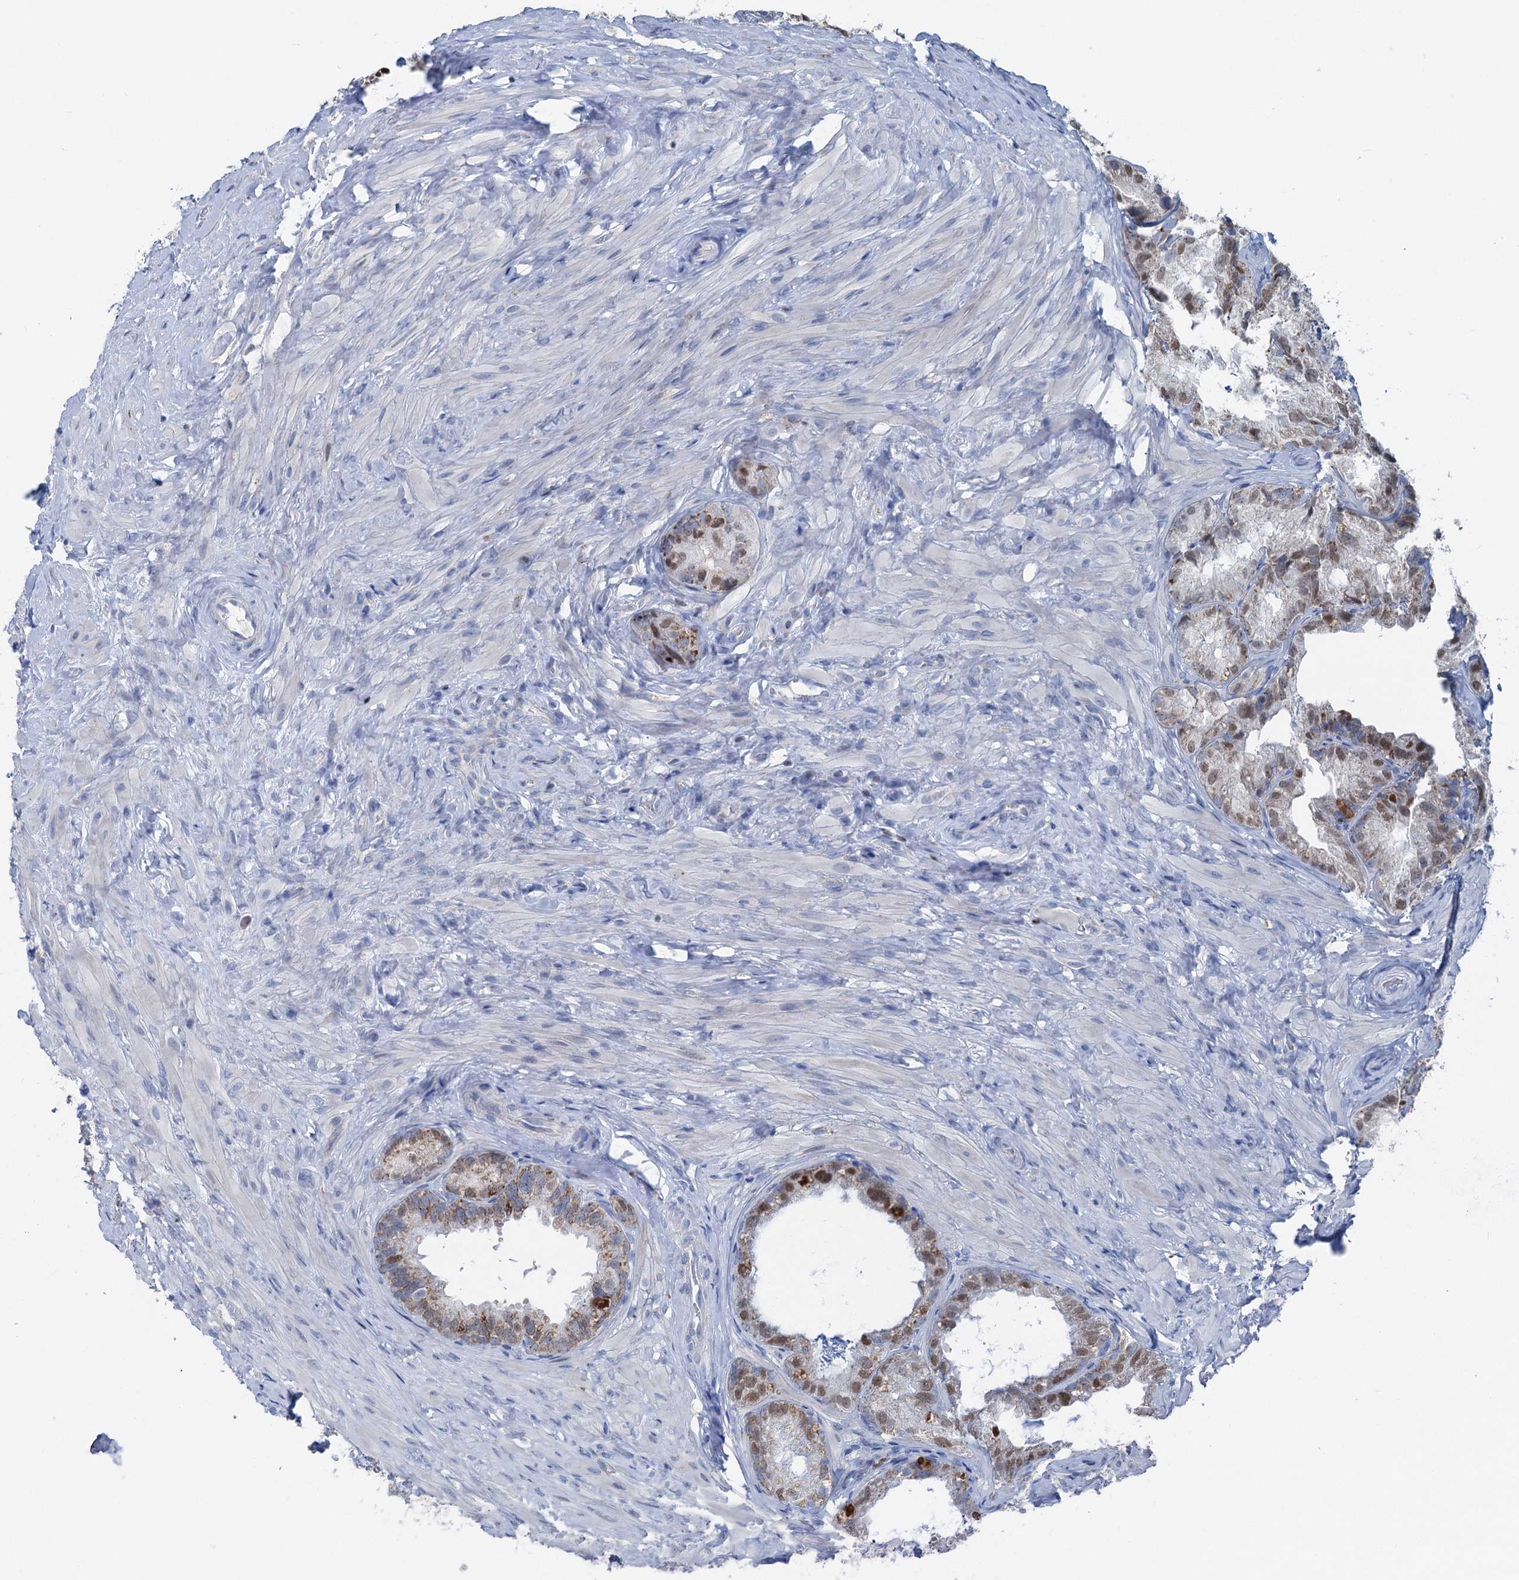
{"staining": {"intensity": "moderate", "quantity": "25%-75%", "location": "nuclear"}, "tissue": "seminal vesicle", "cell_type": "Glandular cells", "image_type": "normal", "snomed": [{"axis": "morphology", "description": "Normal tissue, NOS"}, {"axis": "topography", "description": "Seminal veicle"}], "caption": "Moderate nuclear expression is present in about 25%-75% of glandular cells in unremarkable seminal vesicle. The staining is performed using DAB (3,3'-diaminobenzidine) brown chromogen to label protein expression. The nuclei are counter-stained blue using hematoxylin.", "gene": "ELP4", "patient": {"sex": "male", "age": 60}}